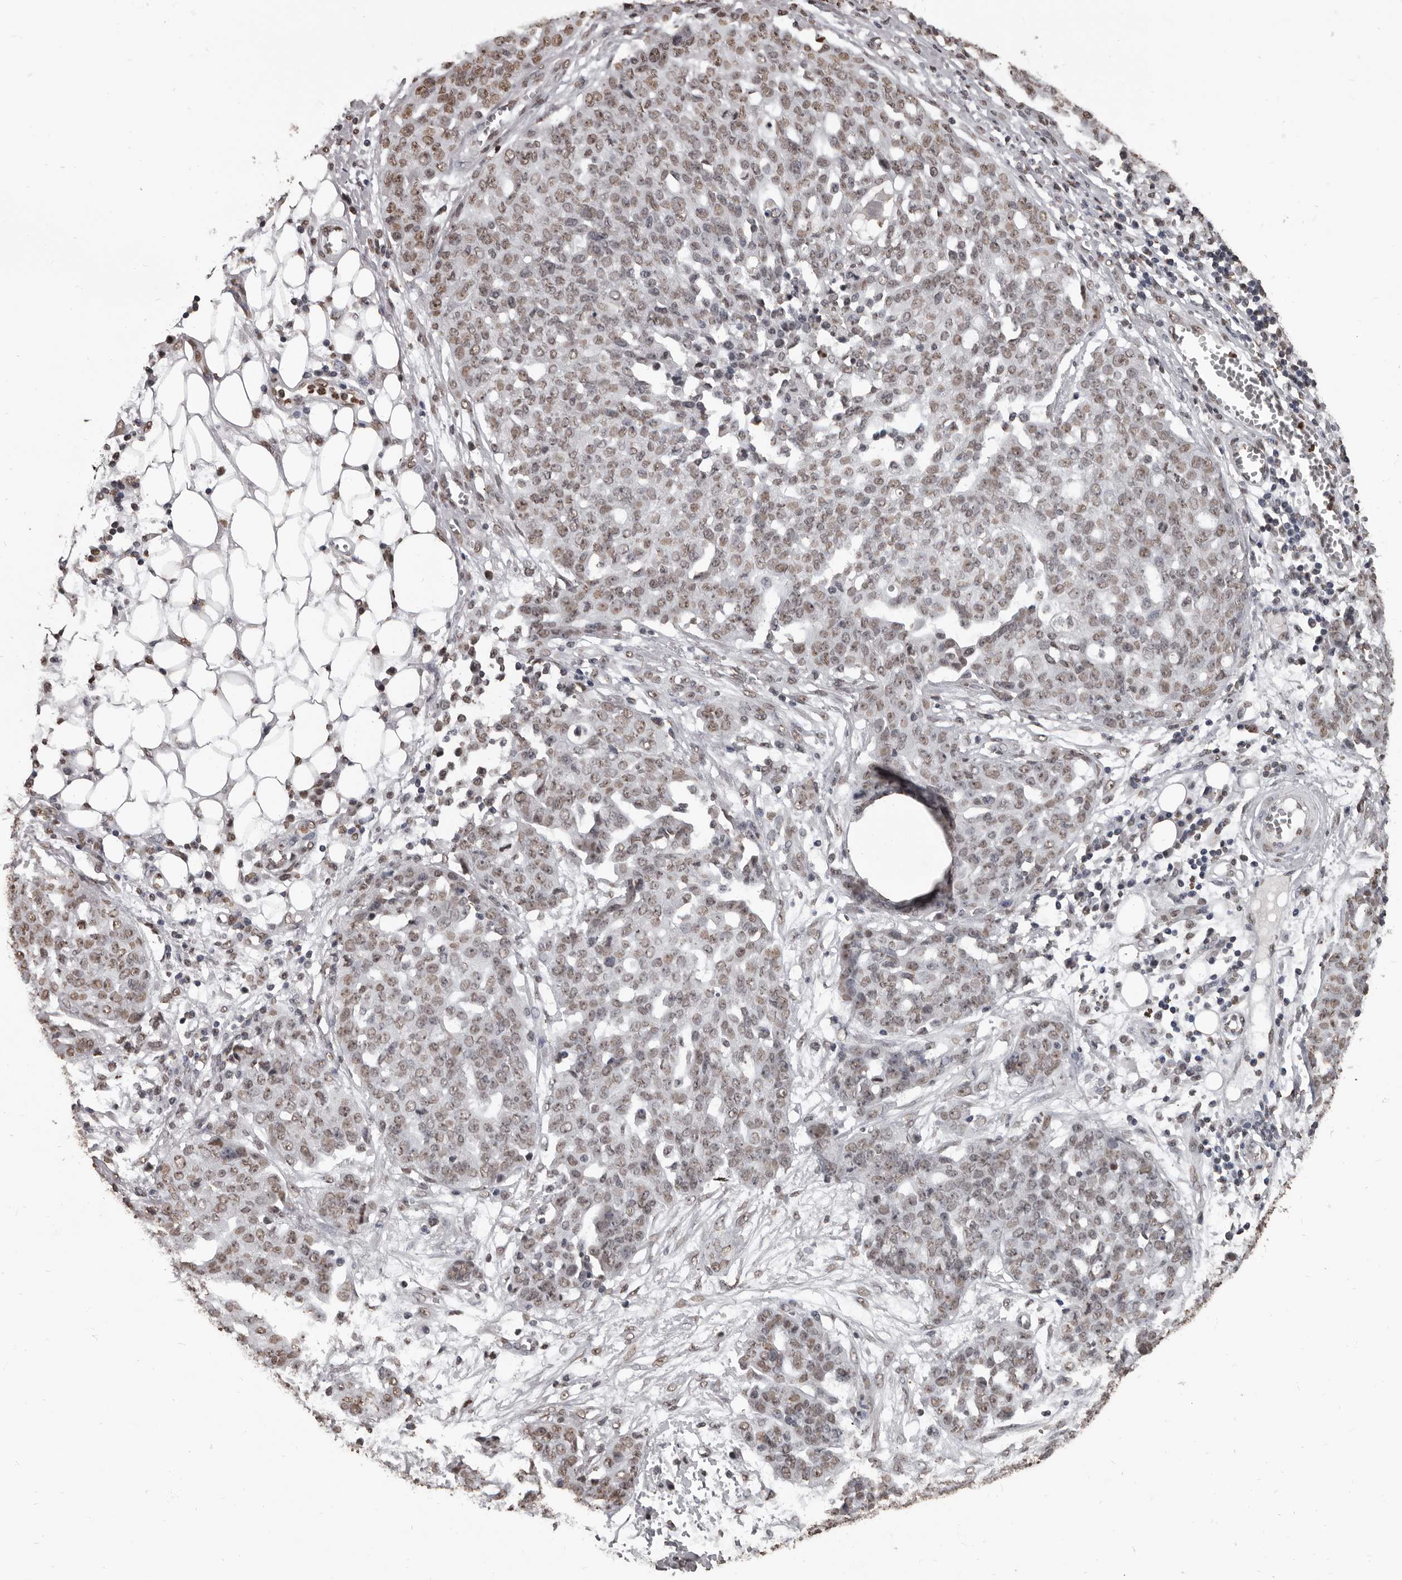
{"staining": {"intensity": "moderate", "quantity": ">75%", "location": "nuclear"}, "tissue": "ovarian cancer", "cell_type": "Tumor cells", "image_type": "cancer", "snomed": [{"axis": "morphology", "description": "Cystadenocarcinoma, serous, NOS"}, {"axis": "topography", "description": "Soft tissue"}, {"axis": "topography", "description": "Ovary"}], "caption": "A high-resolution histopathology image shows immunohistochemistry (IHC) staining of serous cystadenocarcinoma (ovarian), which reveals moderate nuclear expression in approximately >75% of tumor cells.", "gene": "AHR", "patient": {"sex": "female", "age": 57}}